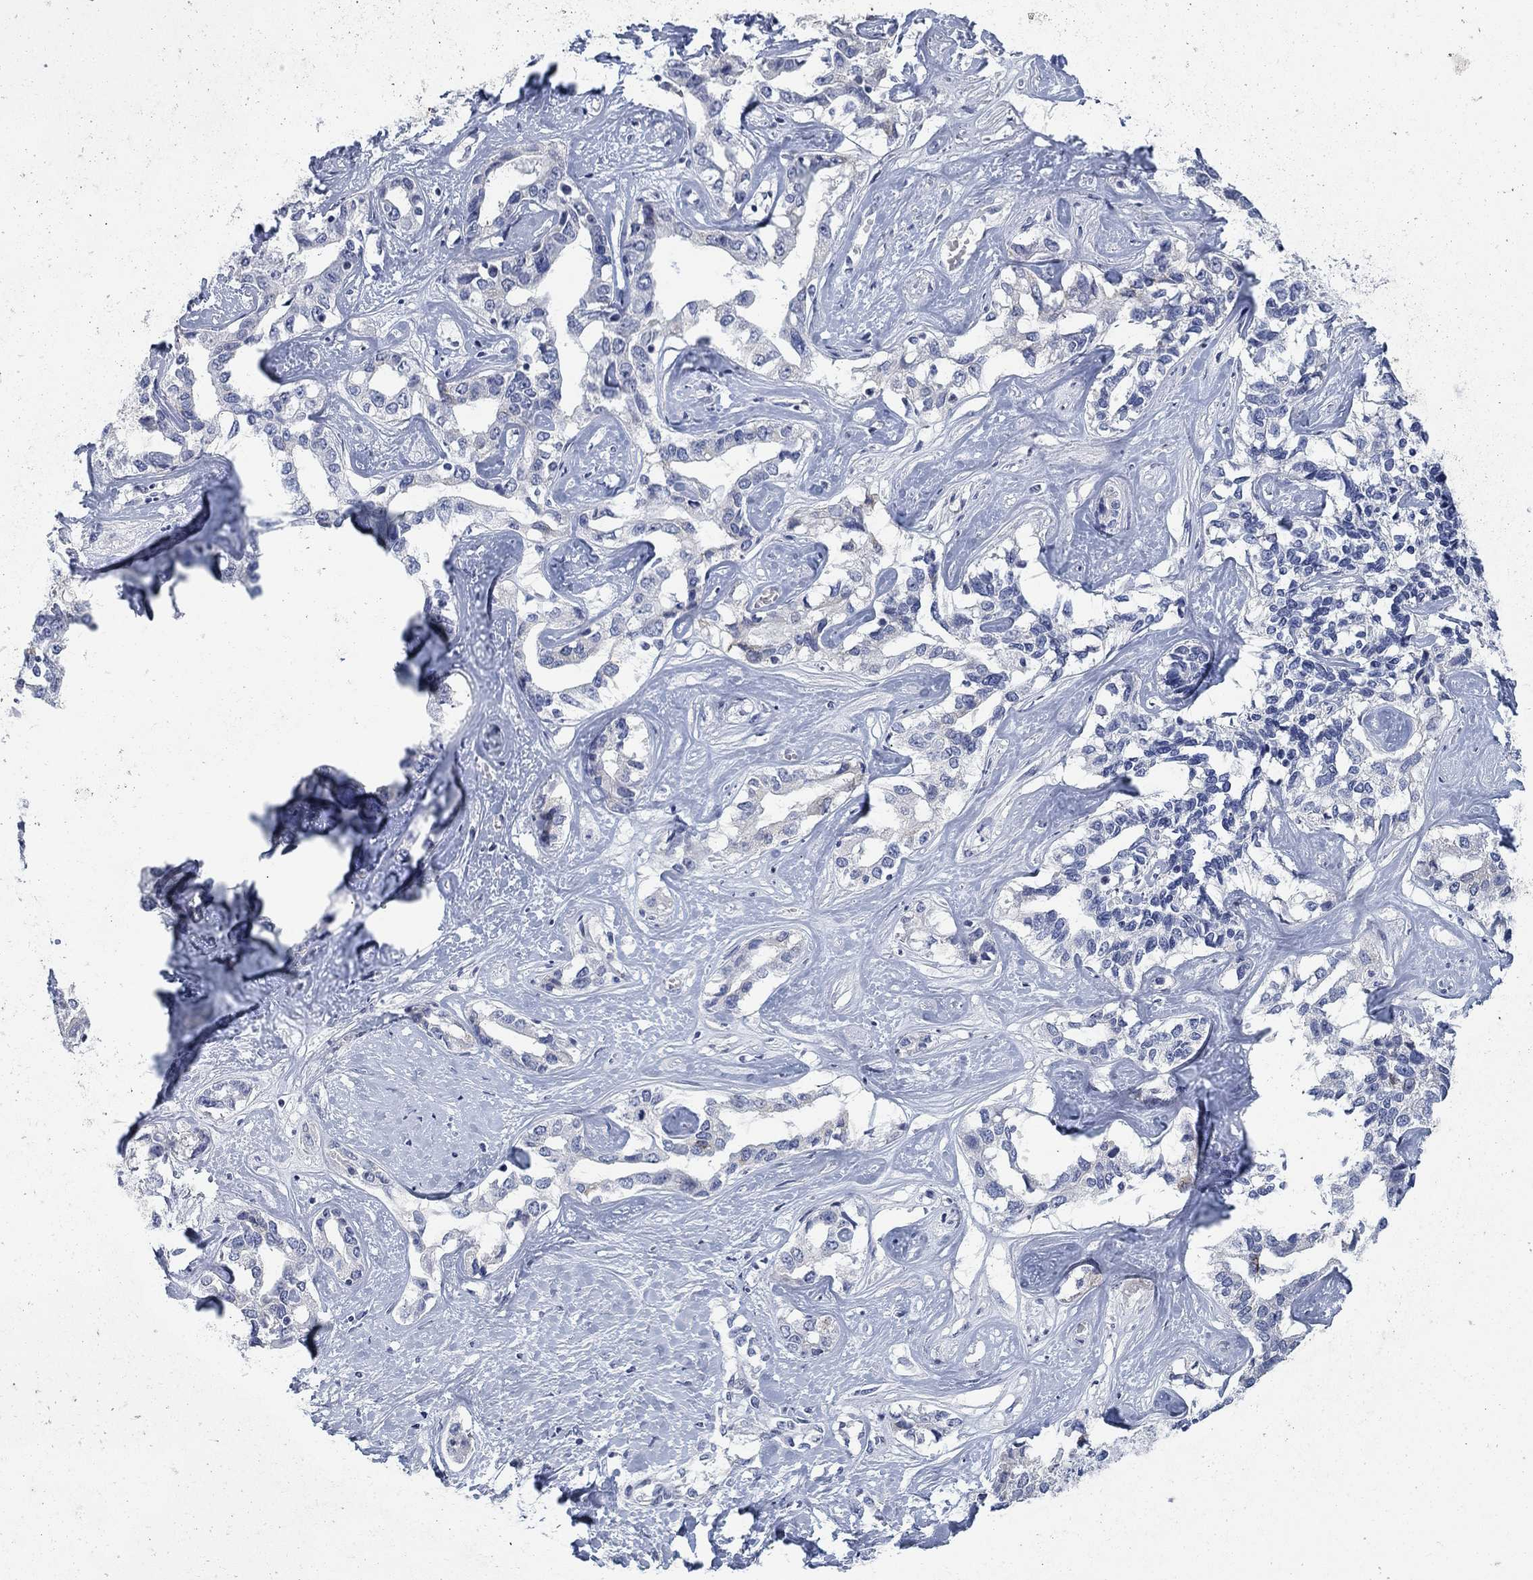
{"staining": {"intensity": "negative", "quantity": "none", "location": "none"}, "tissue": "liver cancer", "cell_type": "Tumor cells", "image_type": "cancer", "snomed": [{"axis": "morphology", "description": "Cholangiocarcinoma"}, {"axis": "topography", "description": "Liver"}], "caption": "A photomicrograph of human liver cancer (cholangiocarcinoma) is negative for staining in tumor cells. (Stains: DAB (3,3'-diaminobenzidine) IHC with hematoxylin counter stain, Microscopy: brightfield microscopy at high magnification).", "gene": "DNER", "patient": {"sex": "male", "age": 59}}